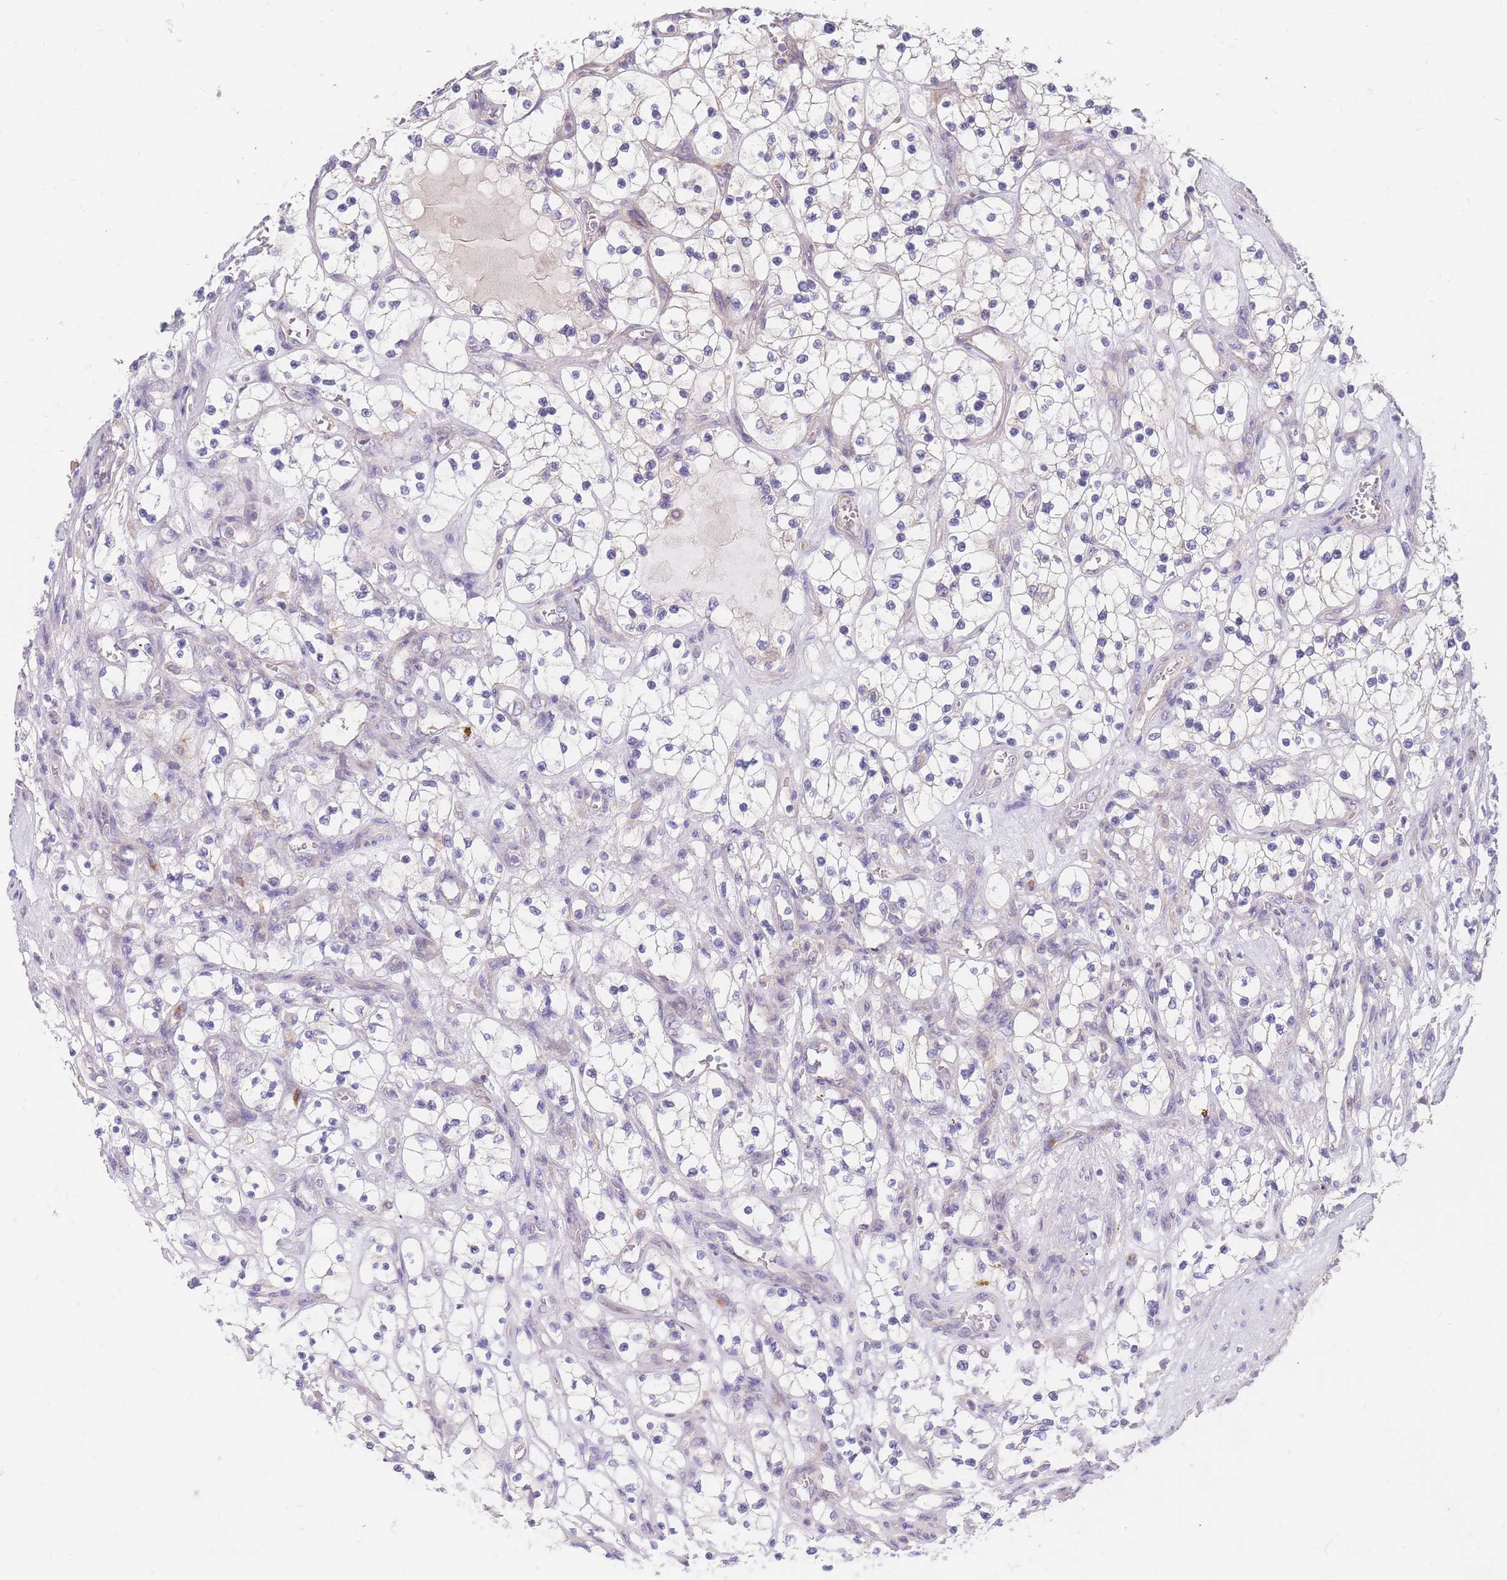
{"staining": {"intensity": "negative", "quantity": "none", "location": "none"}, "tissue": "renal cancer", "cell_type": "Tumor cells", "image_type": "cancer", "snomed": [{"axis": "morphology", "description": "Adenocarcinoma, NOS"}, {"axis": "topography", "description": "Kidney"}], "caption": "DAB (3,3'-diaminobenzidine) immunohistochemical staining of renal cancer (adenocarcinoma) exhibits no significant staining in tumor cells.", "gene": "BORCS5", "patient": {"sex": "female", "age": 69}}